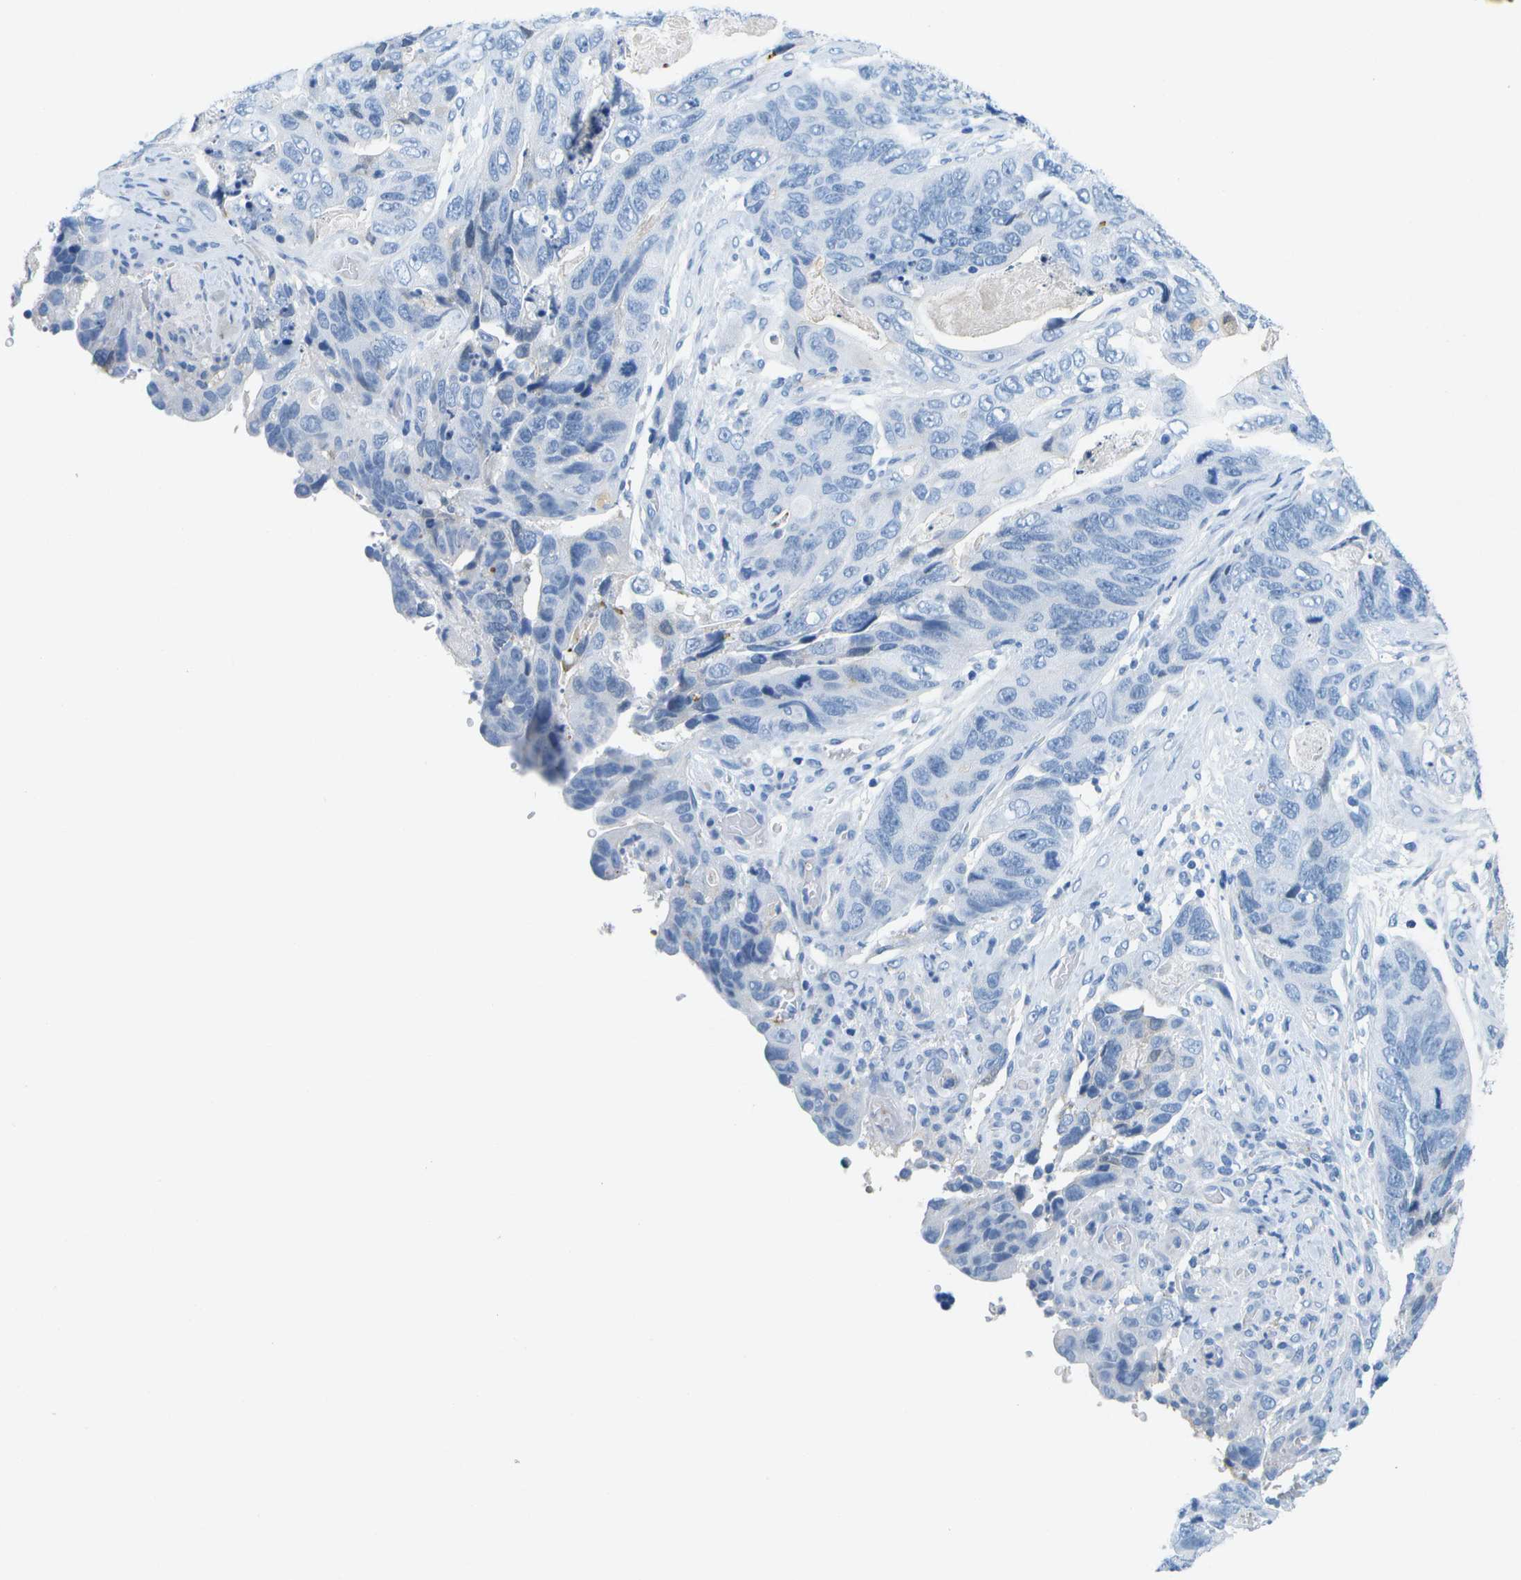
{"staining": {"intensity": "negative", "quantity": "none", "location": "none"}, "tissue": "stomach cancer", "cell_type": "Tumor cells", "image_type": "cancer", "snomed": [{"axis": "morphology", "description": "Adenocarcinoma, NOS"}, {"axis": "topography", "description": "Stomach"}], "caption": "The histopathology image displays no staining of tumor cells in adenocarcinoma (stomach). (Brightfield microscopy of DAB immunohistochemistry (IHC) at high magnification).", "gene": "SERPINA1", "patient": {"sex": "female", "age": 89}}